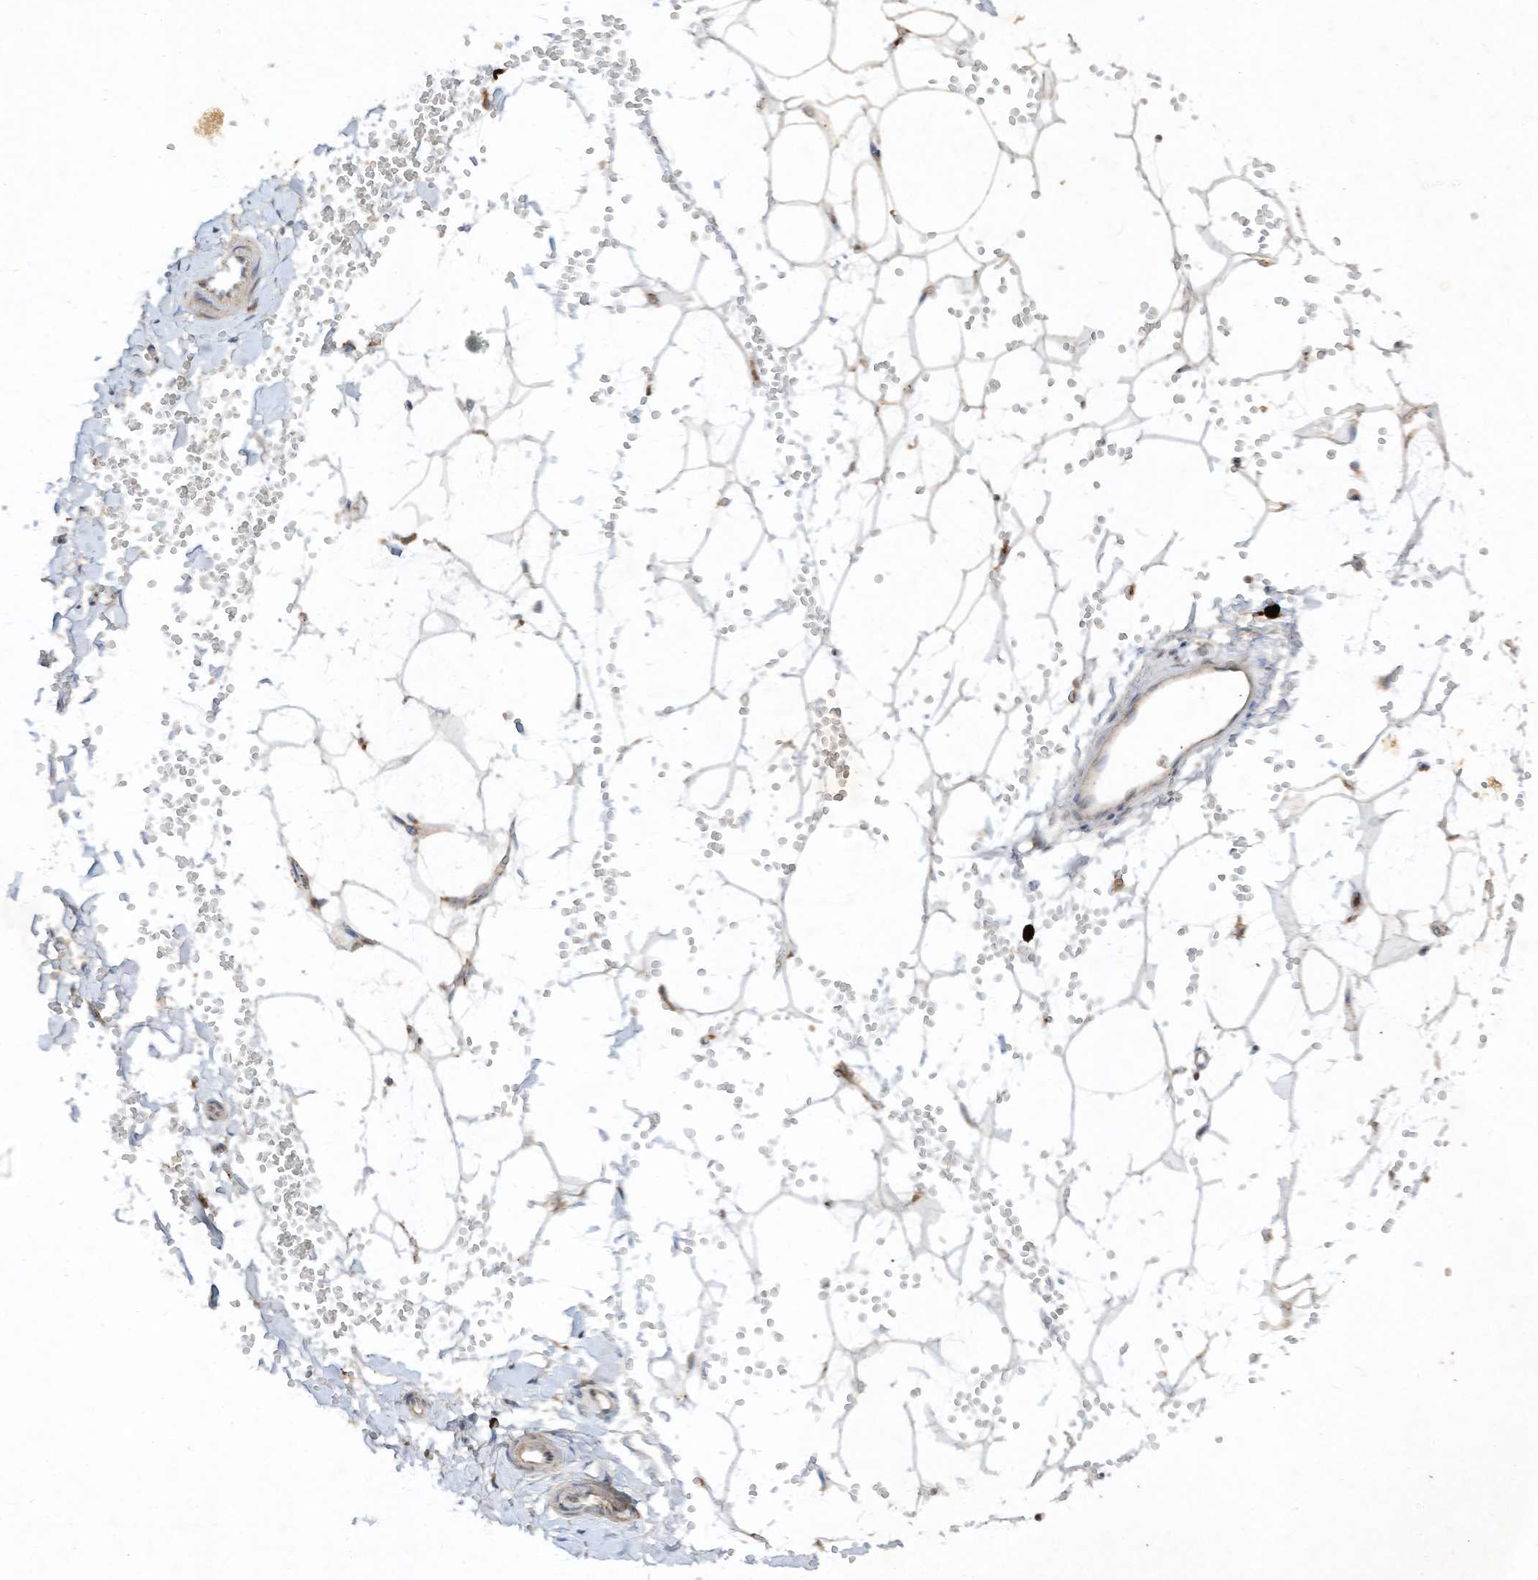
{"staining": {"intensity": "negative", "quantity": "none", "location": "none"}, "tissue": "adipose tissue", "cell_type": "Adipocytes", "image_type": "normal", "snomed": [{"axis": "morphology", "description": "Normal tissue, NOS"}, {"axis": "topography", "description": "Breast"}], "caption": "Immunohistochemistry (IHC) image of normal adipose tissue stained for a protein (brown), which displays no expression in adipocytes. (DAB (3,3'-diaminobenzidine) IHC visualized using brightfield microscopy, high magnification).", "gene": "LDAH", "patient": {"sex": "female", "age": 23}}